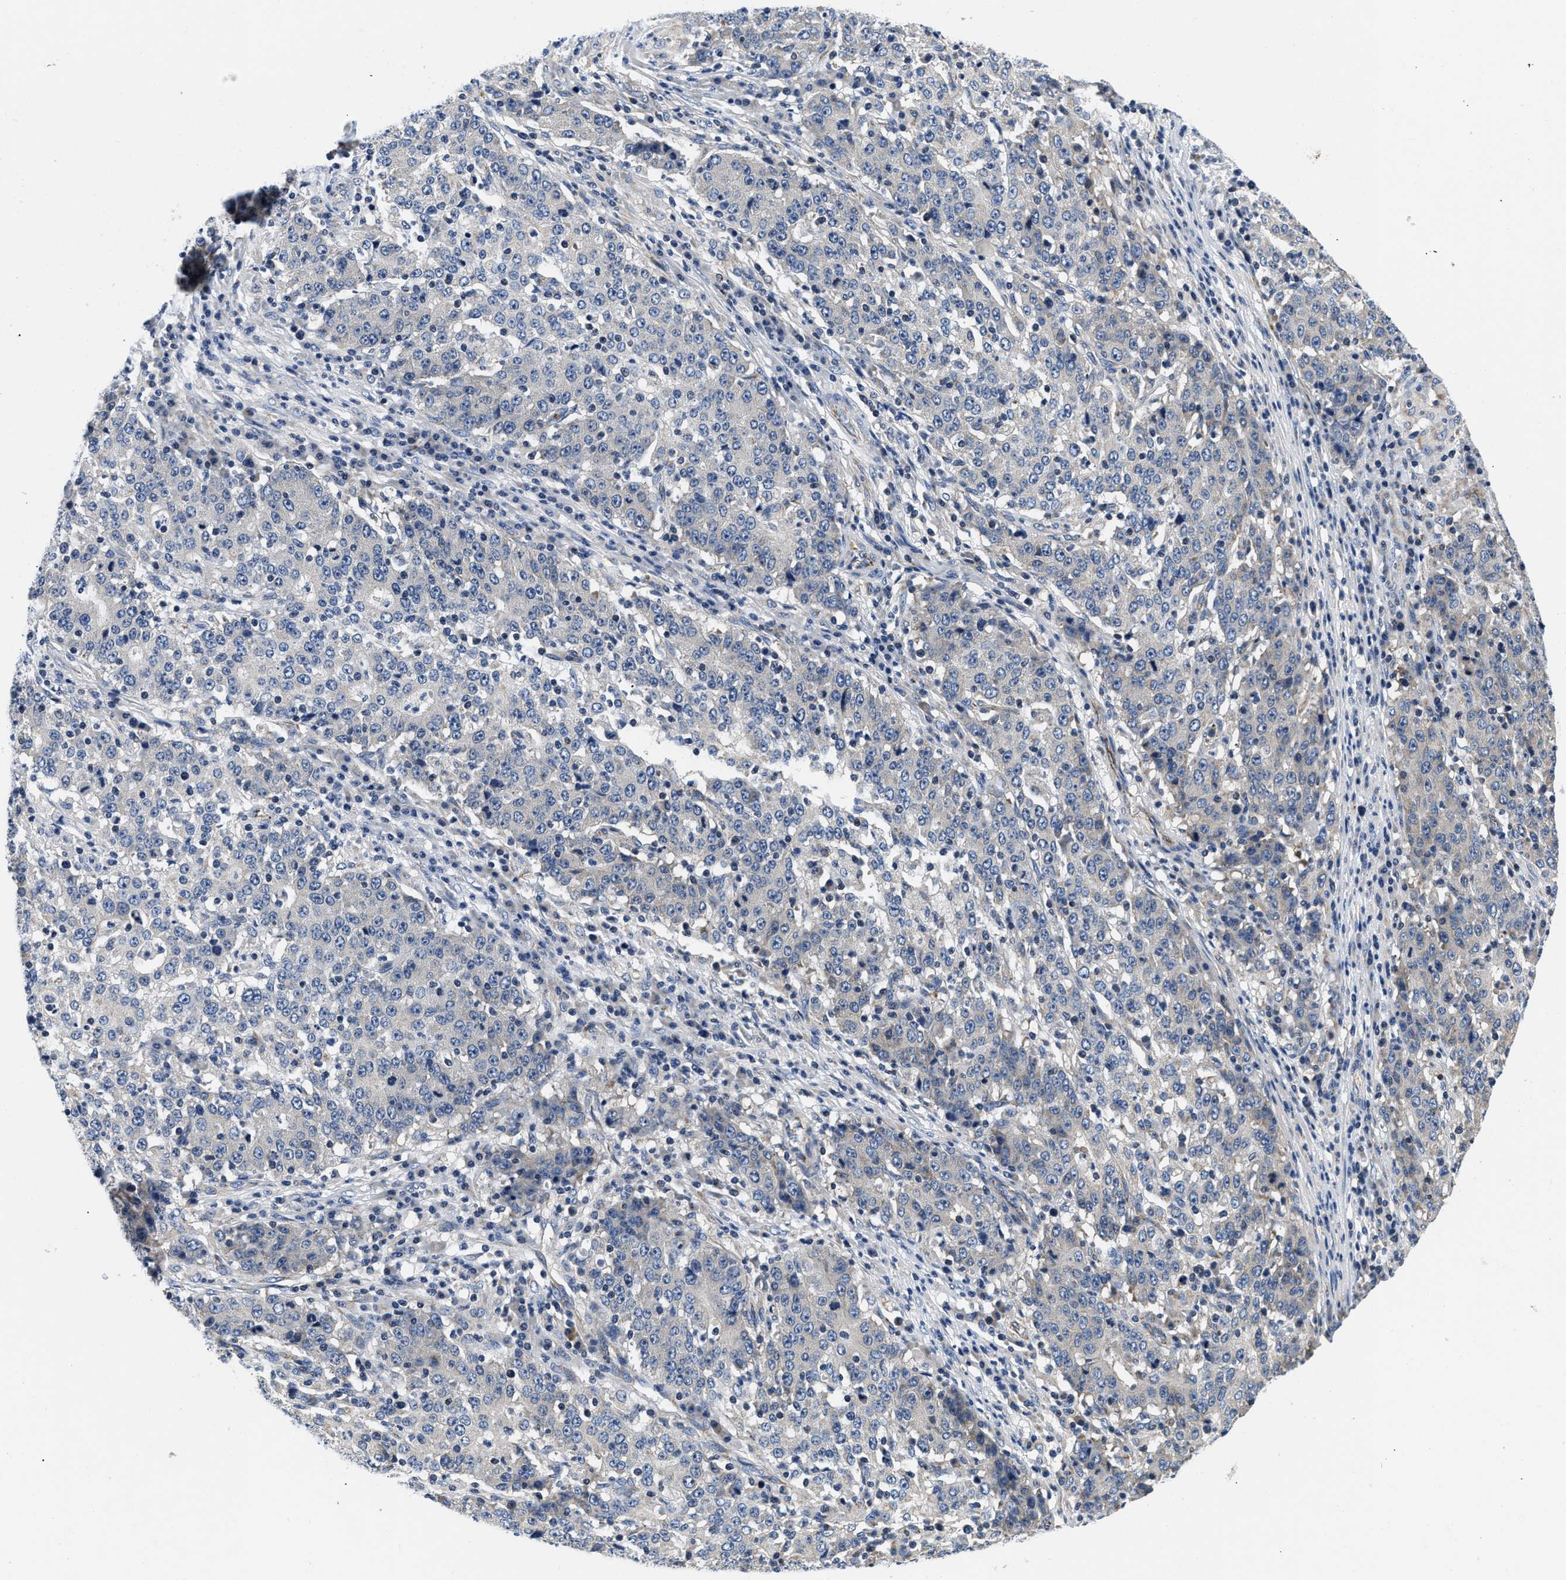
{"staining": {"intensity": "negative", "quantity": "none", "location": "none"}, "tissue": "stomach cancer", "cell_type": "Tumor cells", "image_type": "cancer", "snomed": [{"axis": "morphology", "description": "Adenocarcinoma, NOS"}, {"axis": "topography", "description": "Stomach"}], "caption": "An immunohistochemistry (IHC) histopathology image of stomach adenocarcinoma is shown. There is no staining in tumor cells of stomach adenocarcinoma.", "gene": "PDP1", "patient": {"sex": "male", "age": 59}}